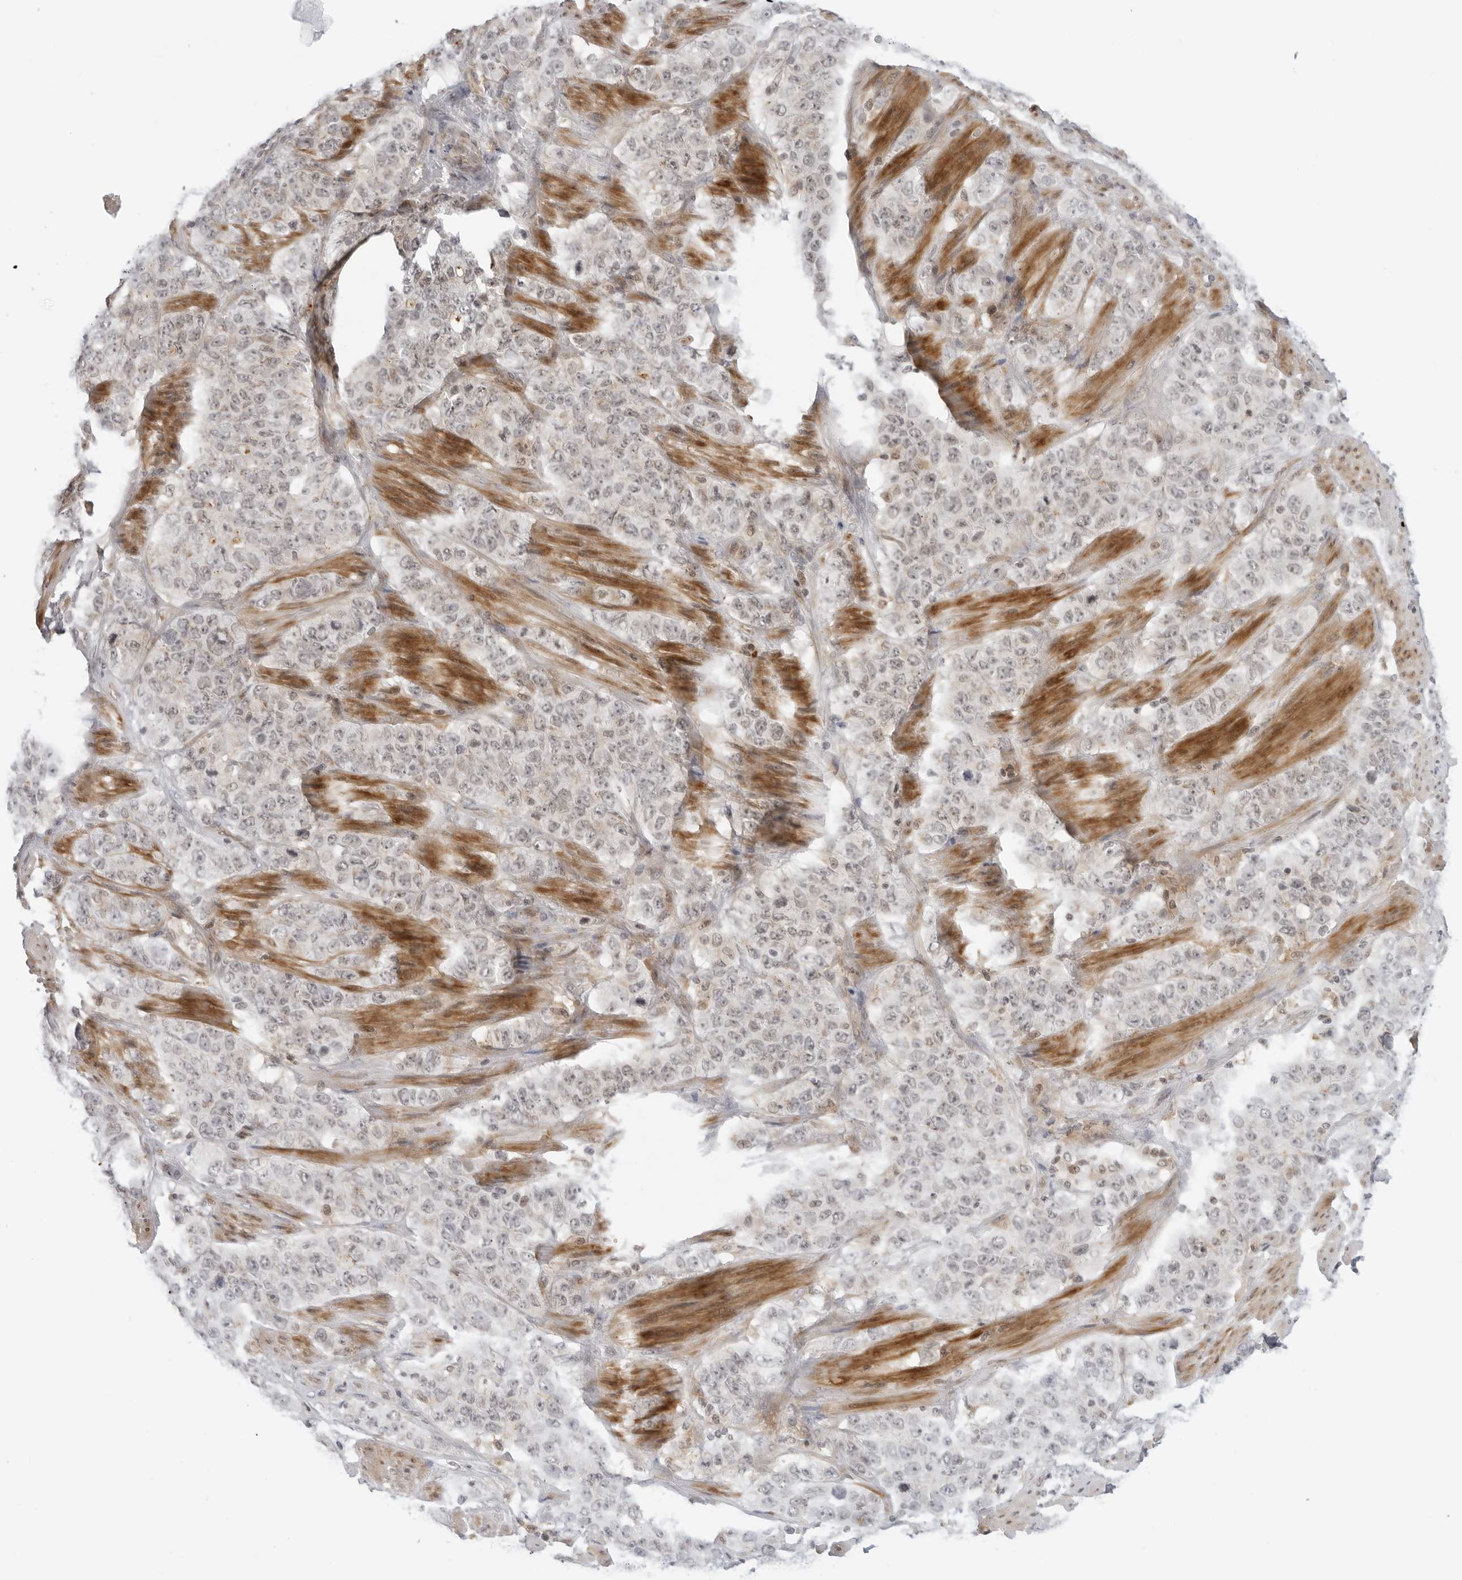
{"staining": {"intensity": "weak", "quantity": "<25%", "location": "nuclear"}, "tissue": "stomach cancer", "cell_type": "Tumor cells", "image_type": "cancer", "snomed": [{"axis": "morphology", "description": "Adenocarcinoma, NOS"}, {"axis": "topography", "description": "Stomach"}], "caption": "A micrograph of human stomach cancer is negative for staining in tumor cells.", "gene": "SUGCT", "patient": {"sex": "male", "age": 48}}